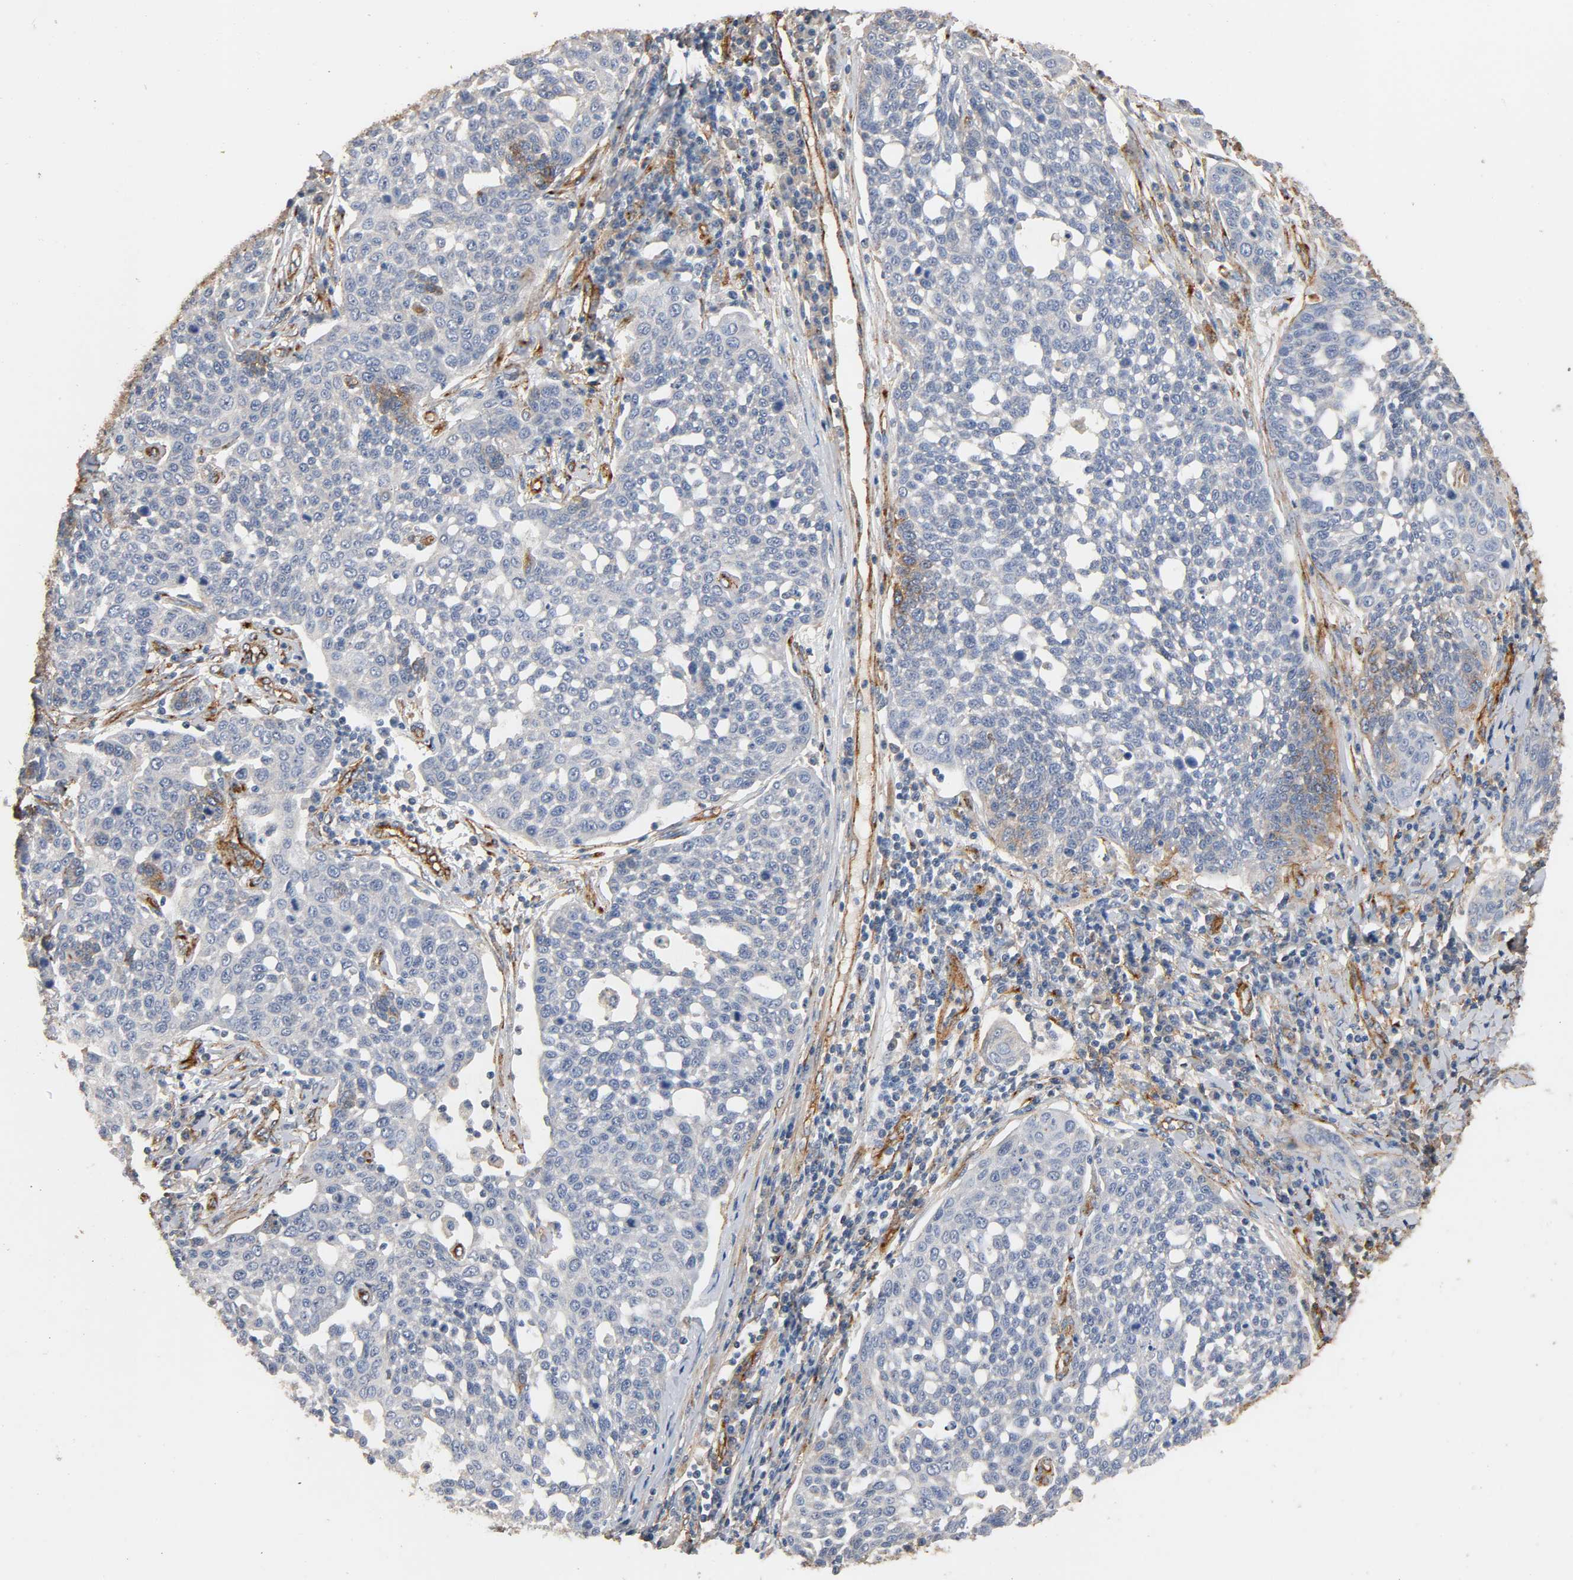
{"staining": {"intensity": "weak", "quantity": "<25%", "location": "cytoplasmic/membranous"}, "tissue": "cervical cancer", "cell_type": "Tumor cells", "image_type": "cancer", "snomed": [{"axis": "morphology", "description": "Squamous cell carcinoma, NOS"}, {"axis": "topography", "description": "Cervix"}], "caption": "The image demonstrates no significant staining in tumor cells of cervical squamous cell carcinoma.", "gene": "IFITM3", "patient": {"sex": "female", "age": 34}}